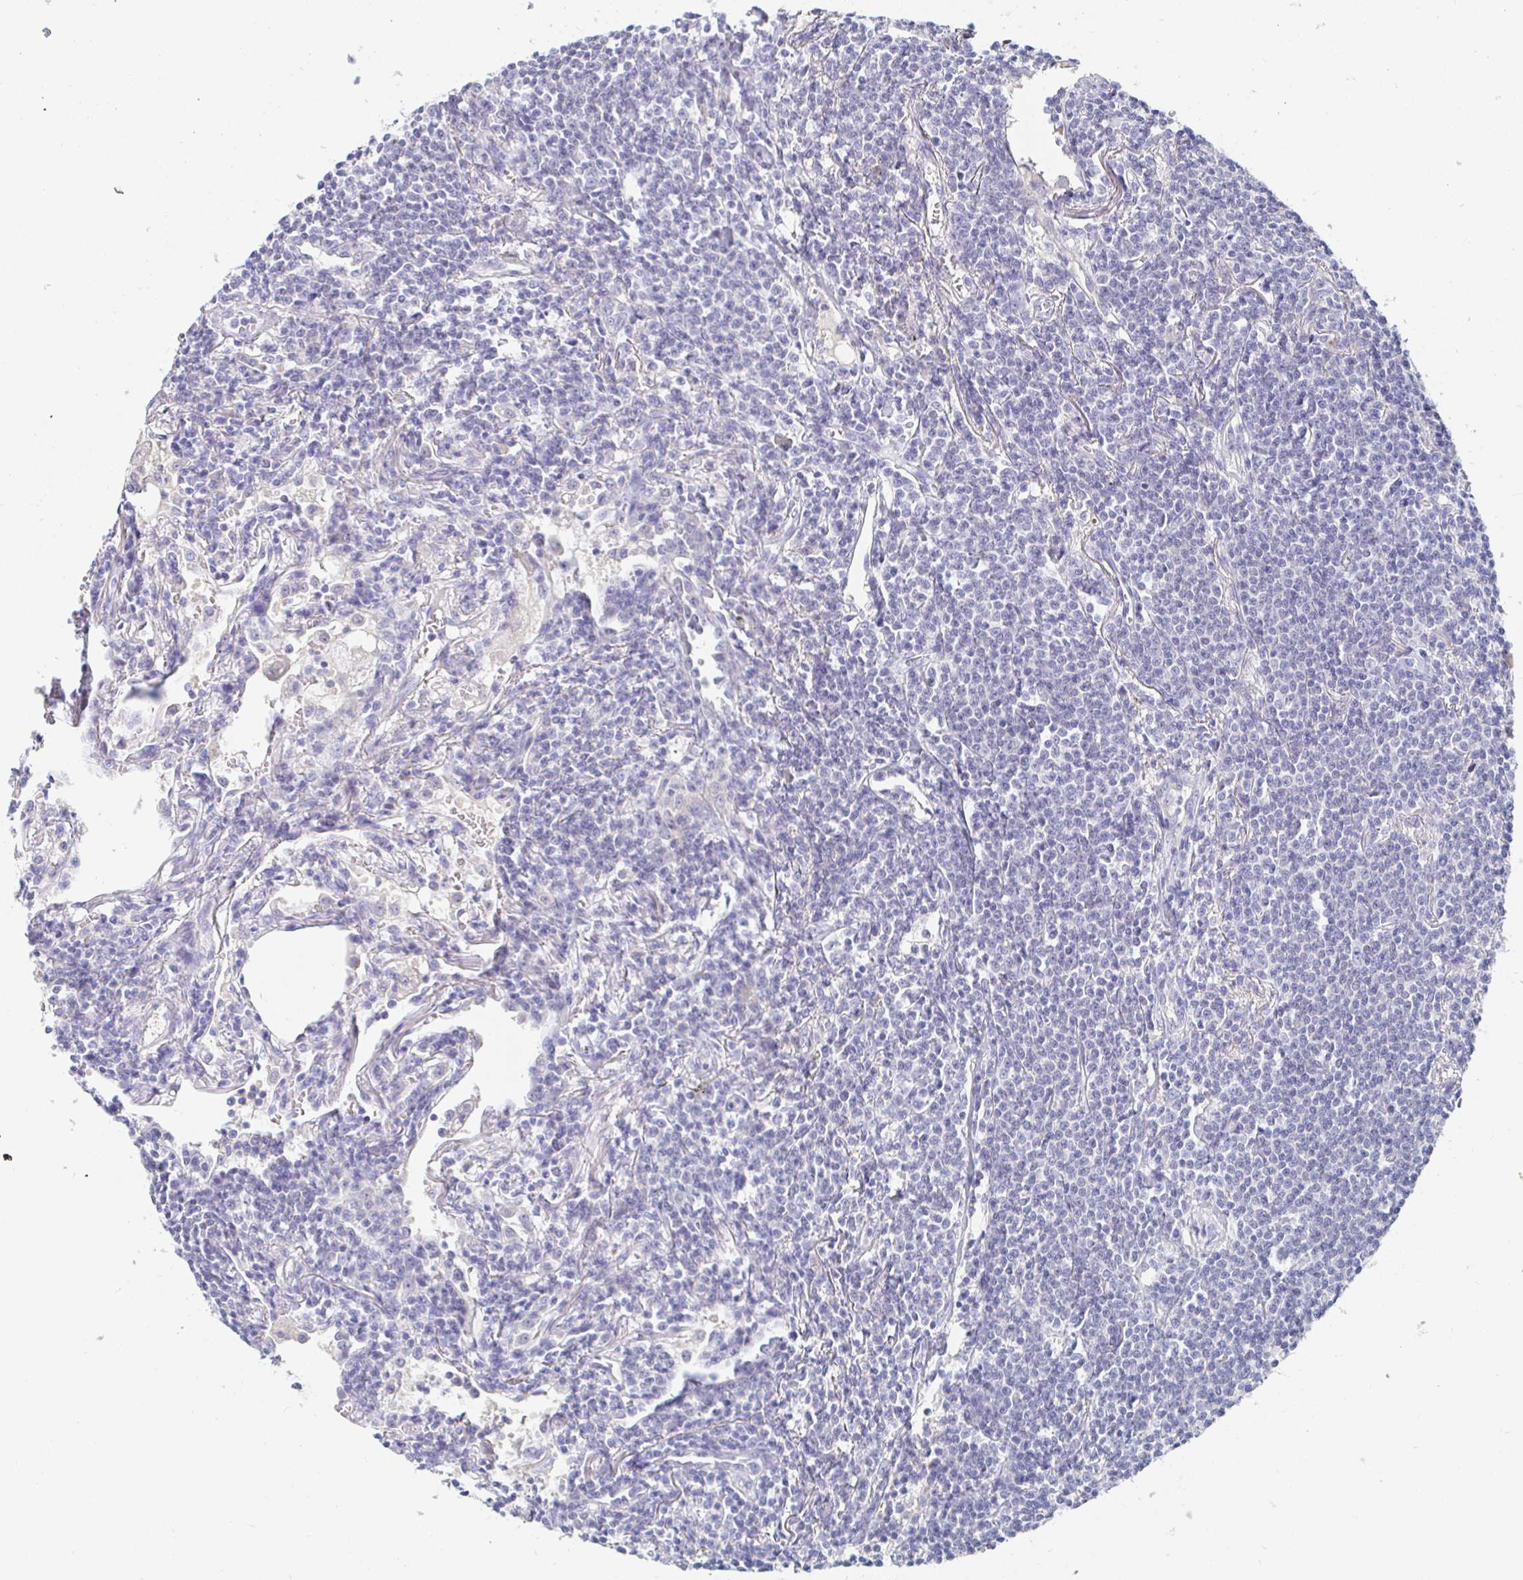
{"staining": {"intensity": "negative", "quantity": "none", "location": "none"}, "tissue": "lymphoma", "cell_type": "Tumor cells", "image_type": "cancer", "snomed": [{"axis": "morphology", "description": "Malignant lymphoma, non-Hodgkin's type, Low grade"}, {"axis": "topography", "description": "Lung"}], "caption": "Image shows no significant protein staining in tumor cells of low-grade malignant lymphoma, non-Hodgkin's type.", "gene": "PDE6B", "patient": {"sex": "female", "age": 71}}